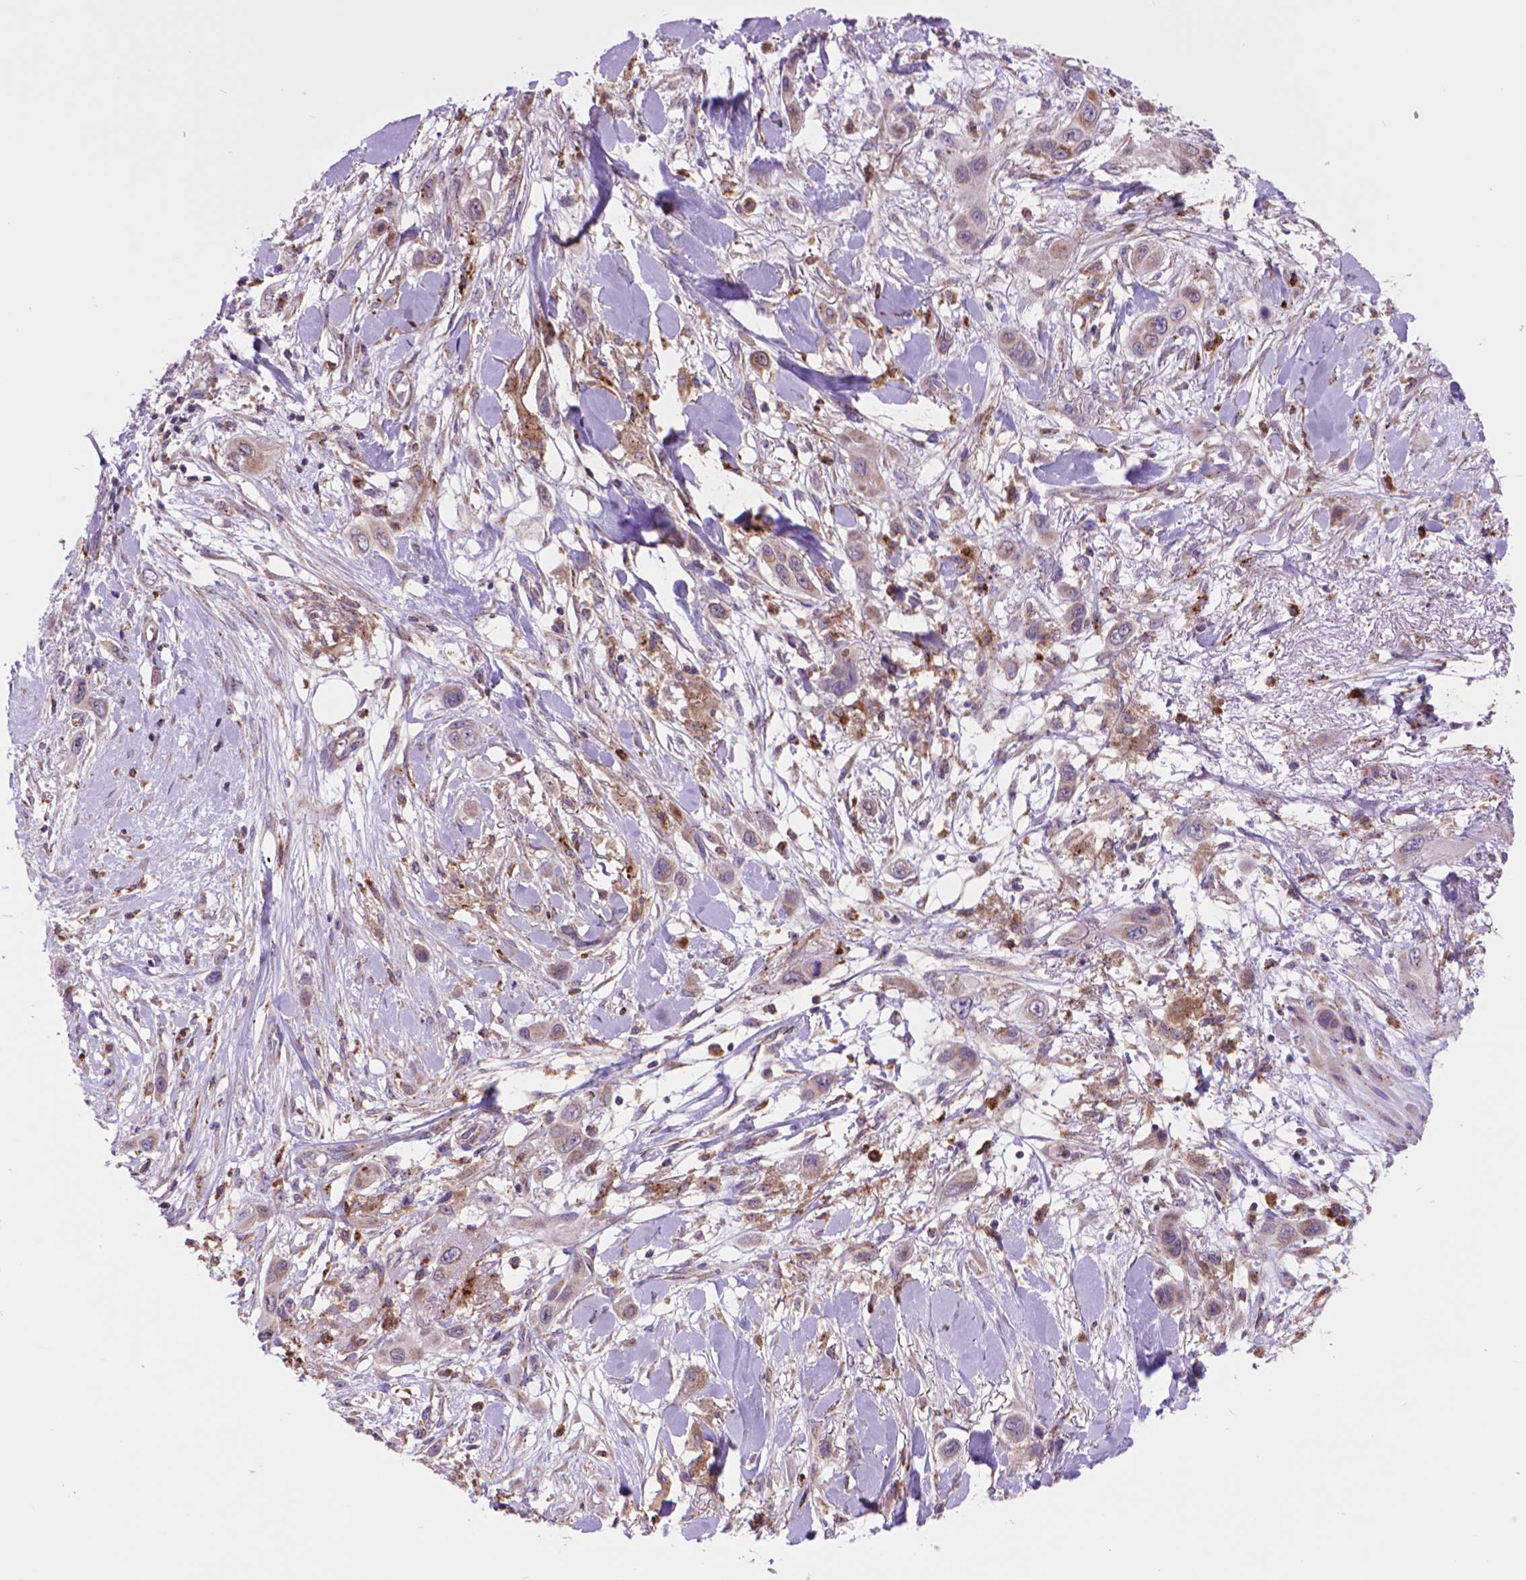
{"staining": {"intensity": "weak", "quantity": "25%-75%", "location": "cytoplasmic/membranous"}, "tissue": "skin cancer", "cell_type": "Tumor cells", "image_type": "cancer", "snomed": [{"axis": "morphology", "description": "Squamous cell carcinoma, NOS"}, {"axis": "topography", "description": "Skin"}], "caption": "Immunohistochemical staining of squamous cell carcinoma (skin) demonstrates low levels of weak cytoplasmic/membranous staining in about 25%-75% of tumor cells.", "gene": "GLB1", "patient": {"sex": "male", "age": 79}}